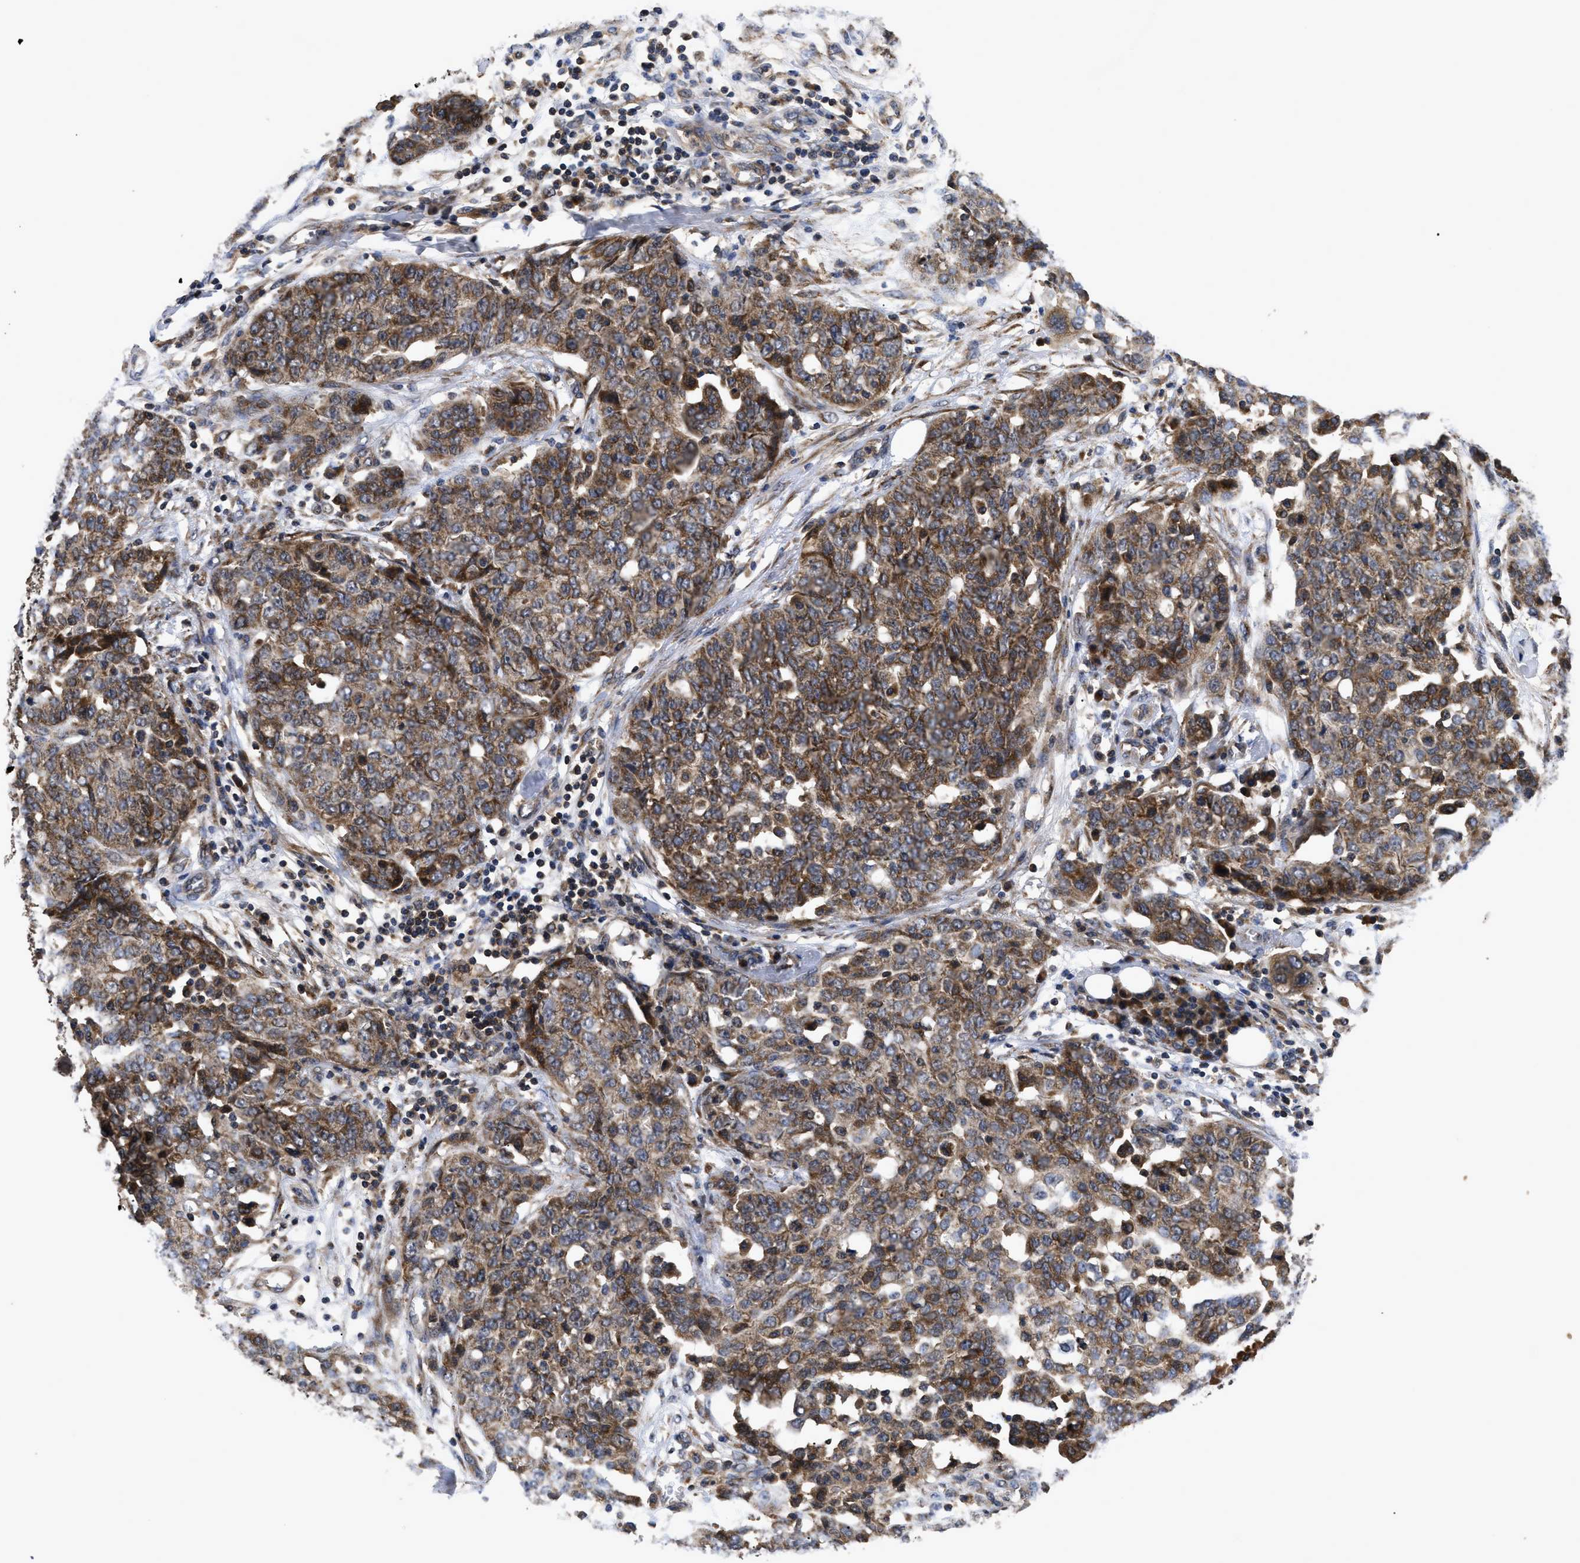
{"staining": {"intensity": "moderate", "quantity": ">75%", "location": "cytoplasmic/membranous"}, "tissue": "ovarian cancer", "cell_type": "Tumor cells", "image_type": "cancer", "snomed": [{"axis": "morphology", "description": "Cystadenocarcinoma, serous, NOS"}, {"axis": "topography", "description": "Soft tissue"}, {"axis": "topography", "description": "Ovary"}], "caption": "Protein staining shows moderate cytoplasmic/membranous expression in approximately >75% of tumor cells in serous cystadenocarcinoma (ovarian). (DAB IHC with brightfield microscopy, high magnification).", "gene": "LRRC3", "patient": {"sex": "female", "age": 57}}